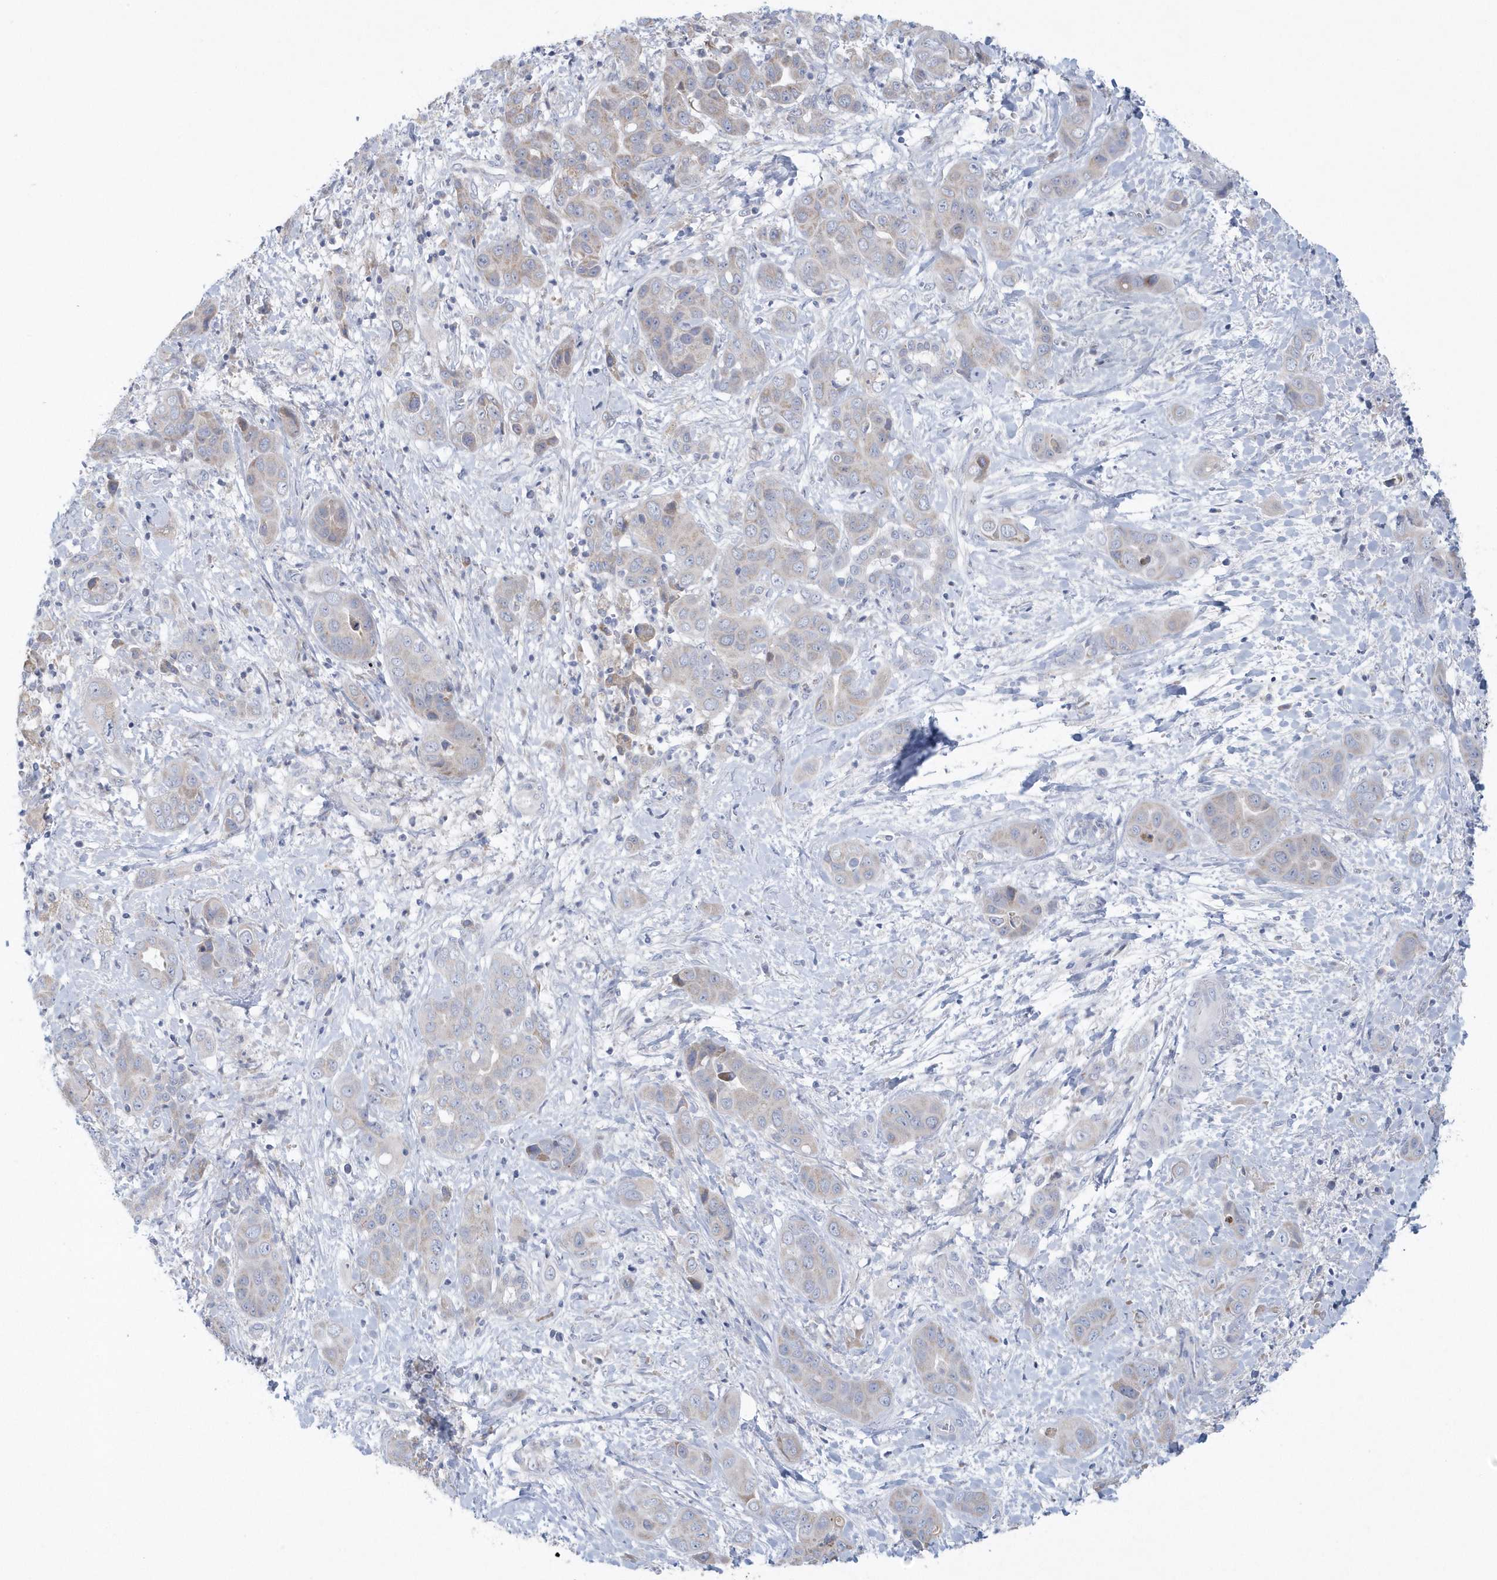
{"staining": {"intensity": "weak", "quantity": "<25%", "location": "cytoplasmic/membranous"}, "tissue": "liver cancer", "cell_type": "Tumor cells", "image_type": "cancer", "snomed": [{"axis": "morphology", "description": "Cholangiocarcinoma"}, {"axis": "topography", "description": "Liver"}], "caption": "Tumor cells are negative for brown protein staining in cholangiocarcinoma (liver). (Stains: DAB (3,3'-diaminobenzidine) immunohistochemistry with hematoxylin counter stain, Microscopy: brightfield microscopy at high magnification).", "gene": "SPATA18", "patient": {"sex": "female", "age": 52}}